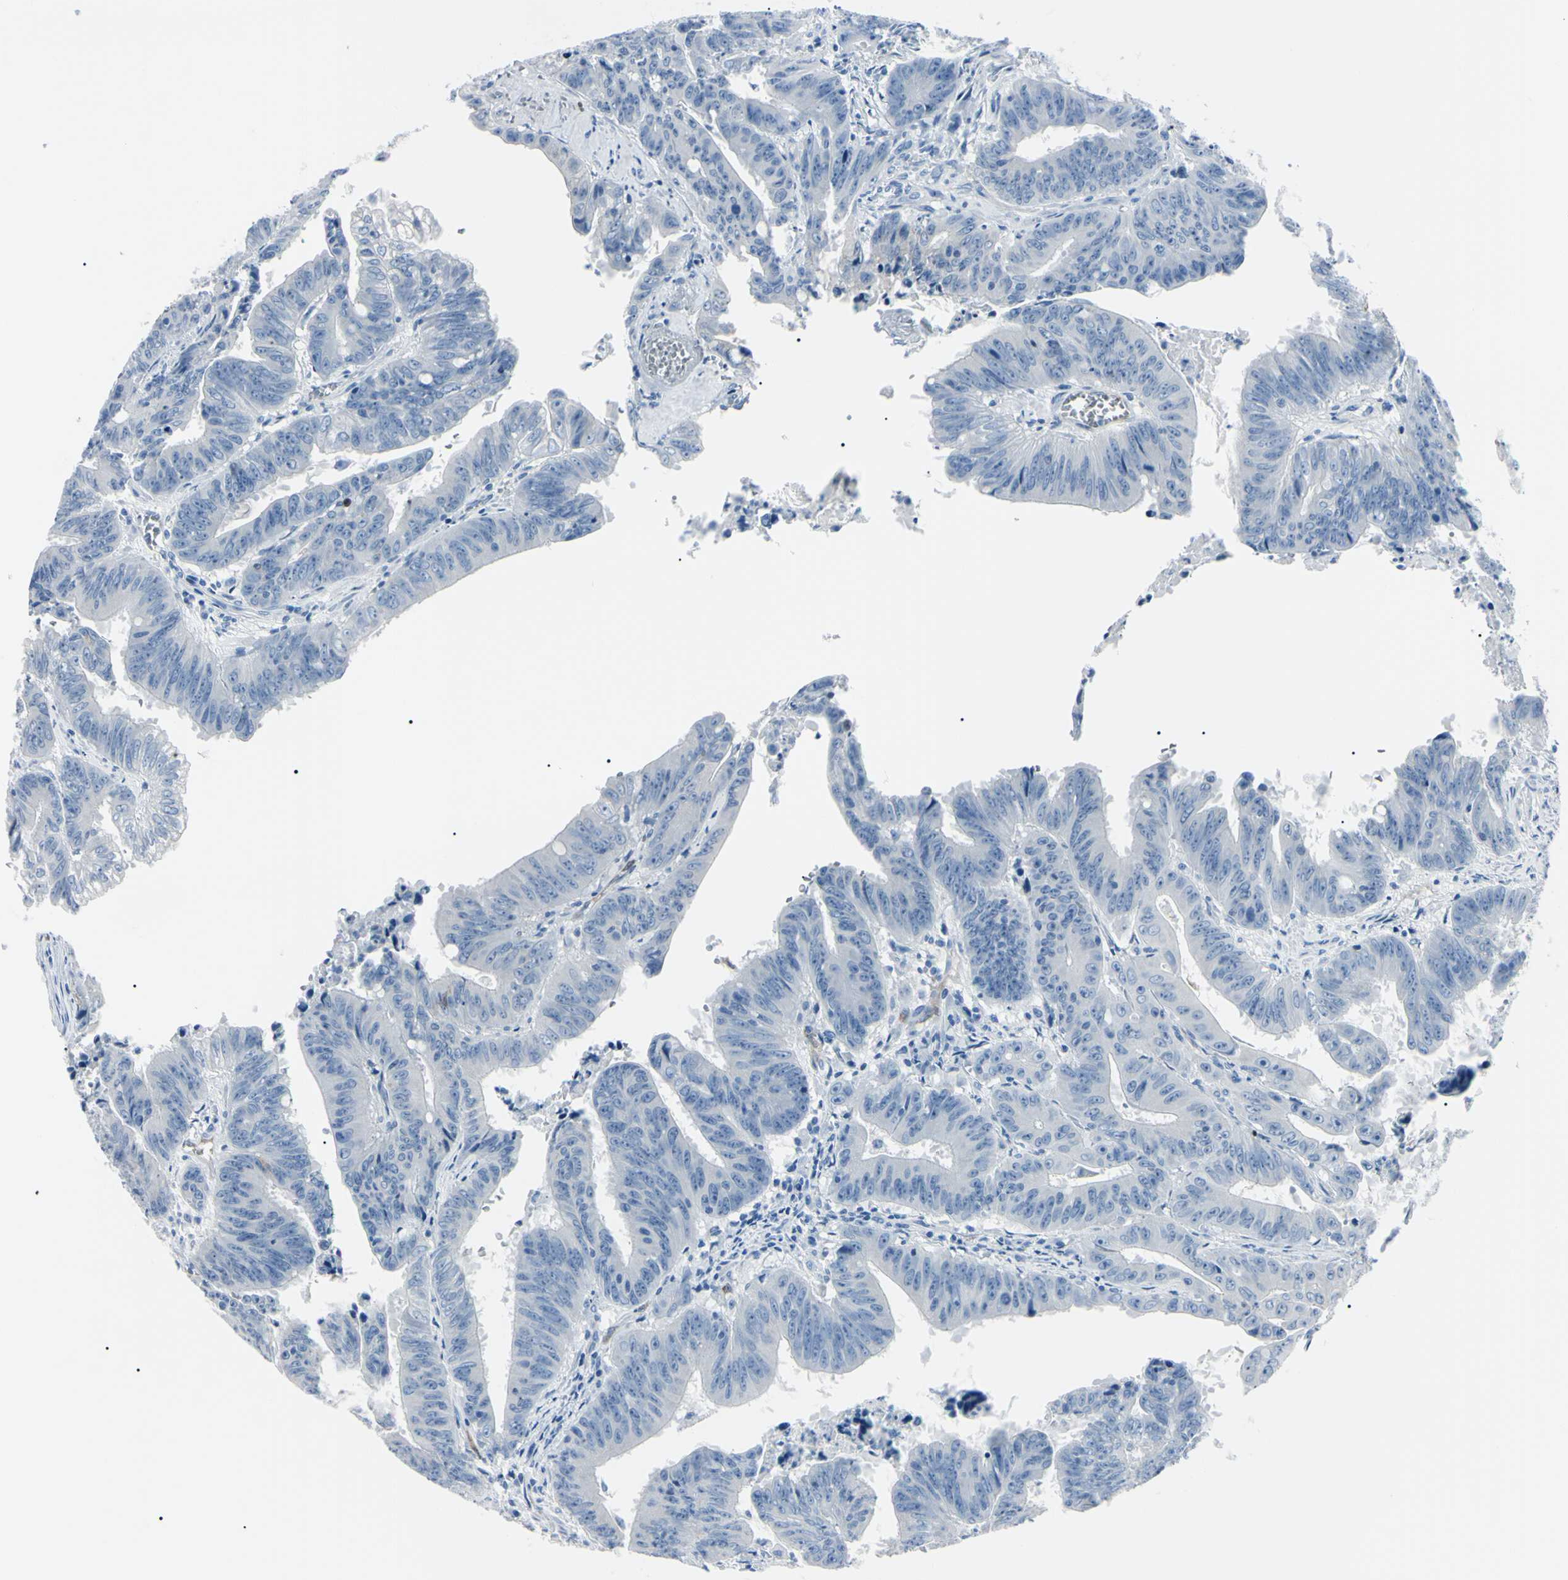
{"staining": {"intensity": "negative", "quantity": "none", "location": "none"}, "tissue": "colorectal cancer", "cell_type": "Tumor cells", "image_type": "cancer", "snomed": [{"axis": "morphology", "description": "Adenocarcinoma, NOS"}, {"axis": "topography", "description": "Colon"}], "caption": "Protein analysis of colorectal adenocarcinoma demonstrates no significant expression in tumor cells. (Brightfield microscopy of DAB IHC at high magnification).", "gene": "CA2", "patient": {"sex": "male", "age": 45}}